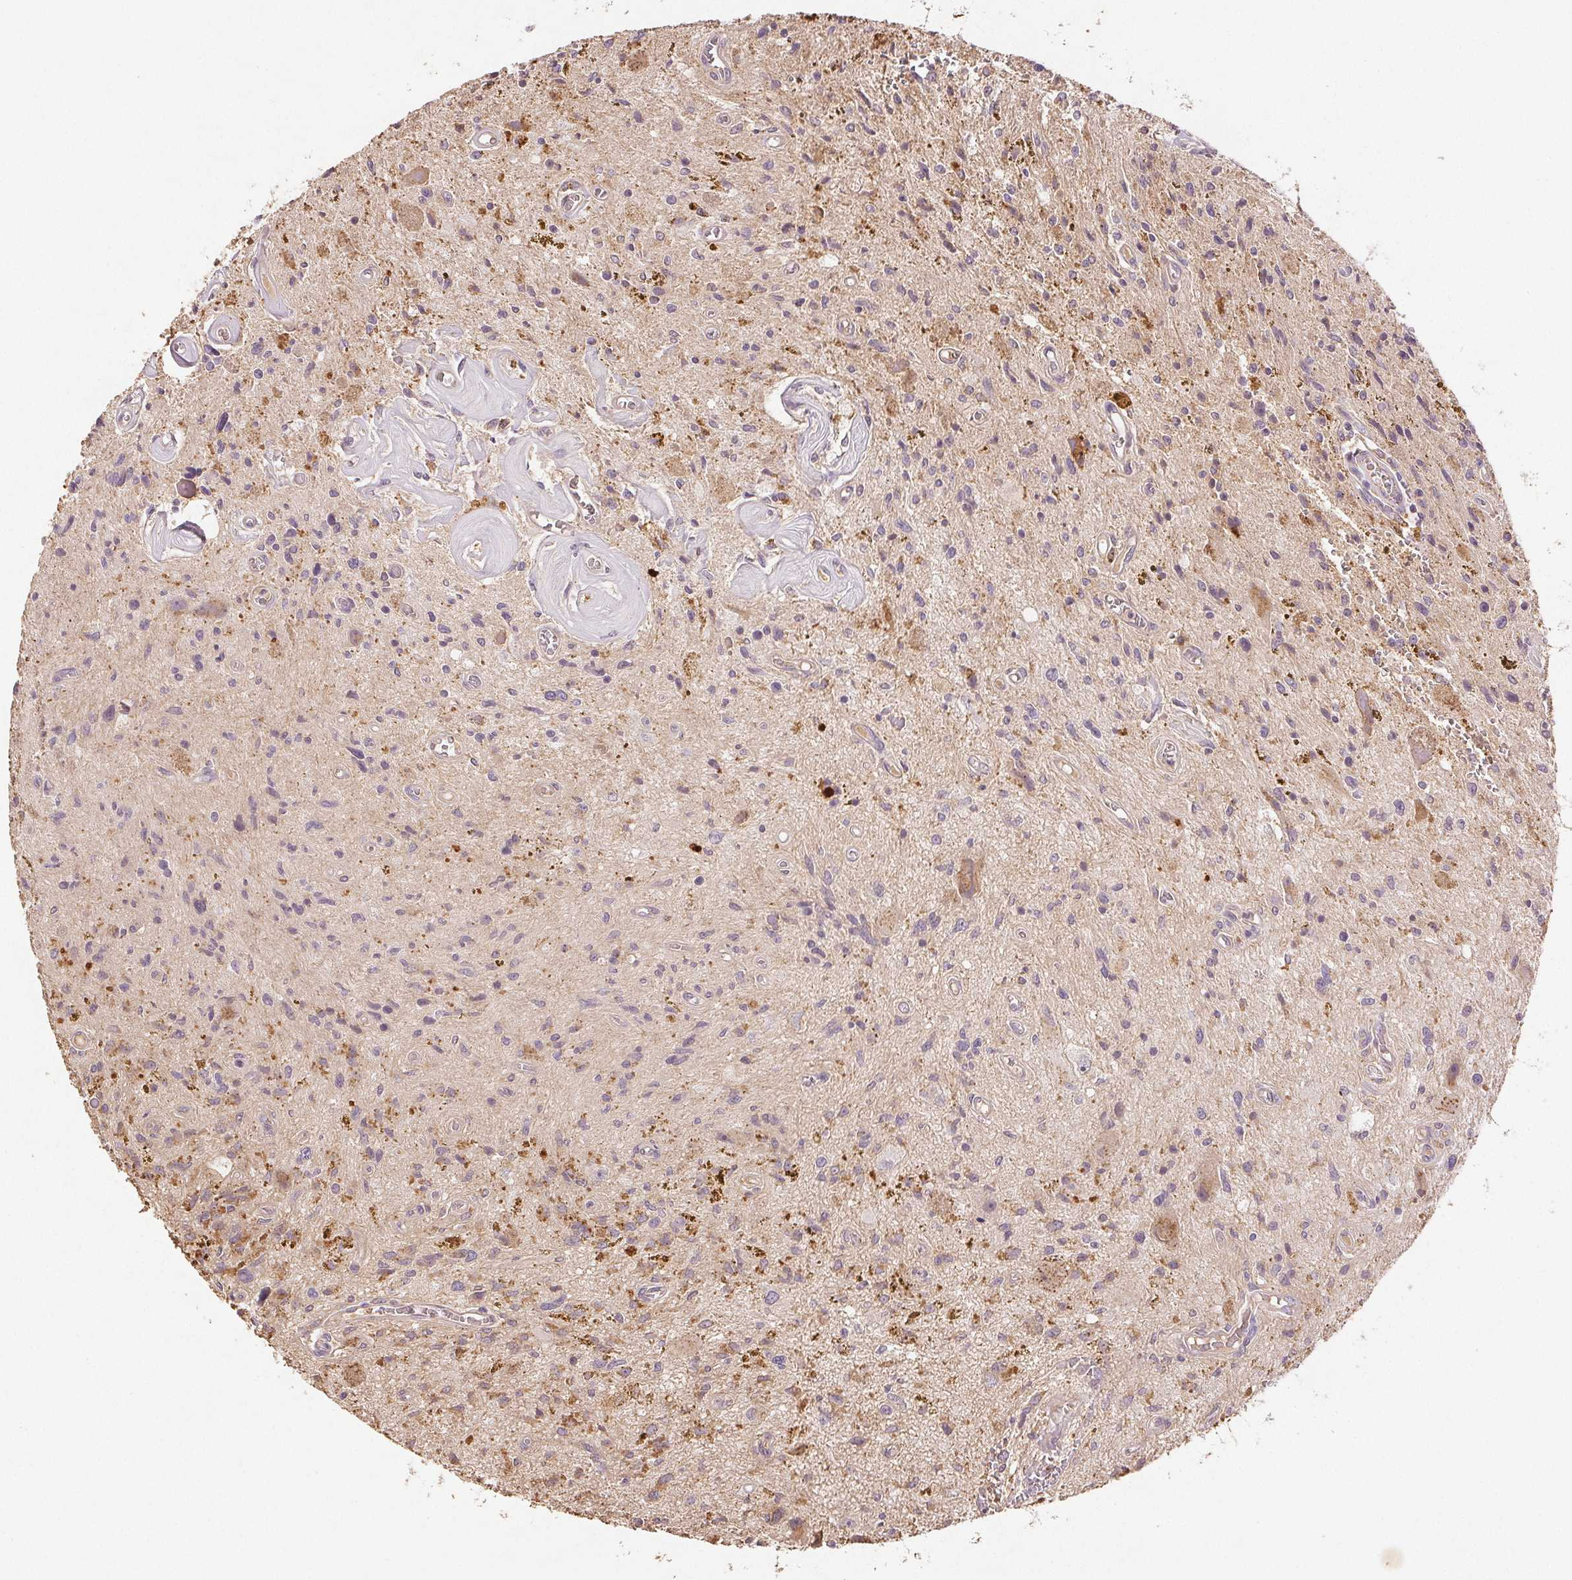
{"staining": {"intensity": "weak", "quantity": "<25%", "location": "cytoplasmic/membranous"}, "tissue": "glioma", "cell_type": "Tumor cells", "image_type": "cancer", "snomed": [{"axis": "morphology", "description": "Glioma, malignant, Low grade"}, {"axis": "topography", "description": "Cerebellum"}], "caption": "The immunohistochemistry (IHC) micrograph has no significant positivity in tumor cells of glioma tissue.", "gene": "YIF1B", "patient": {"sex": "female", "age": 14}}